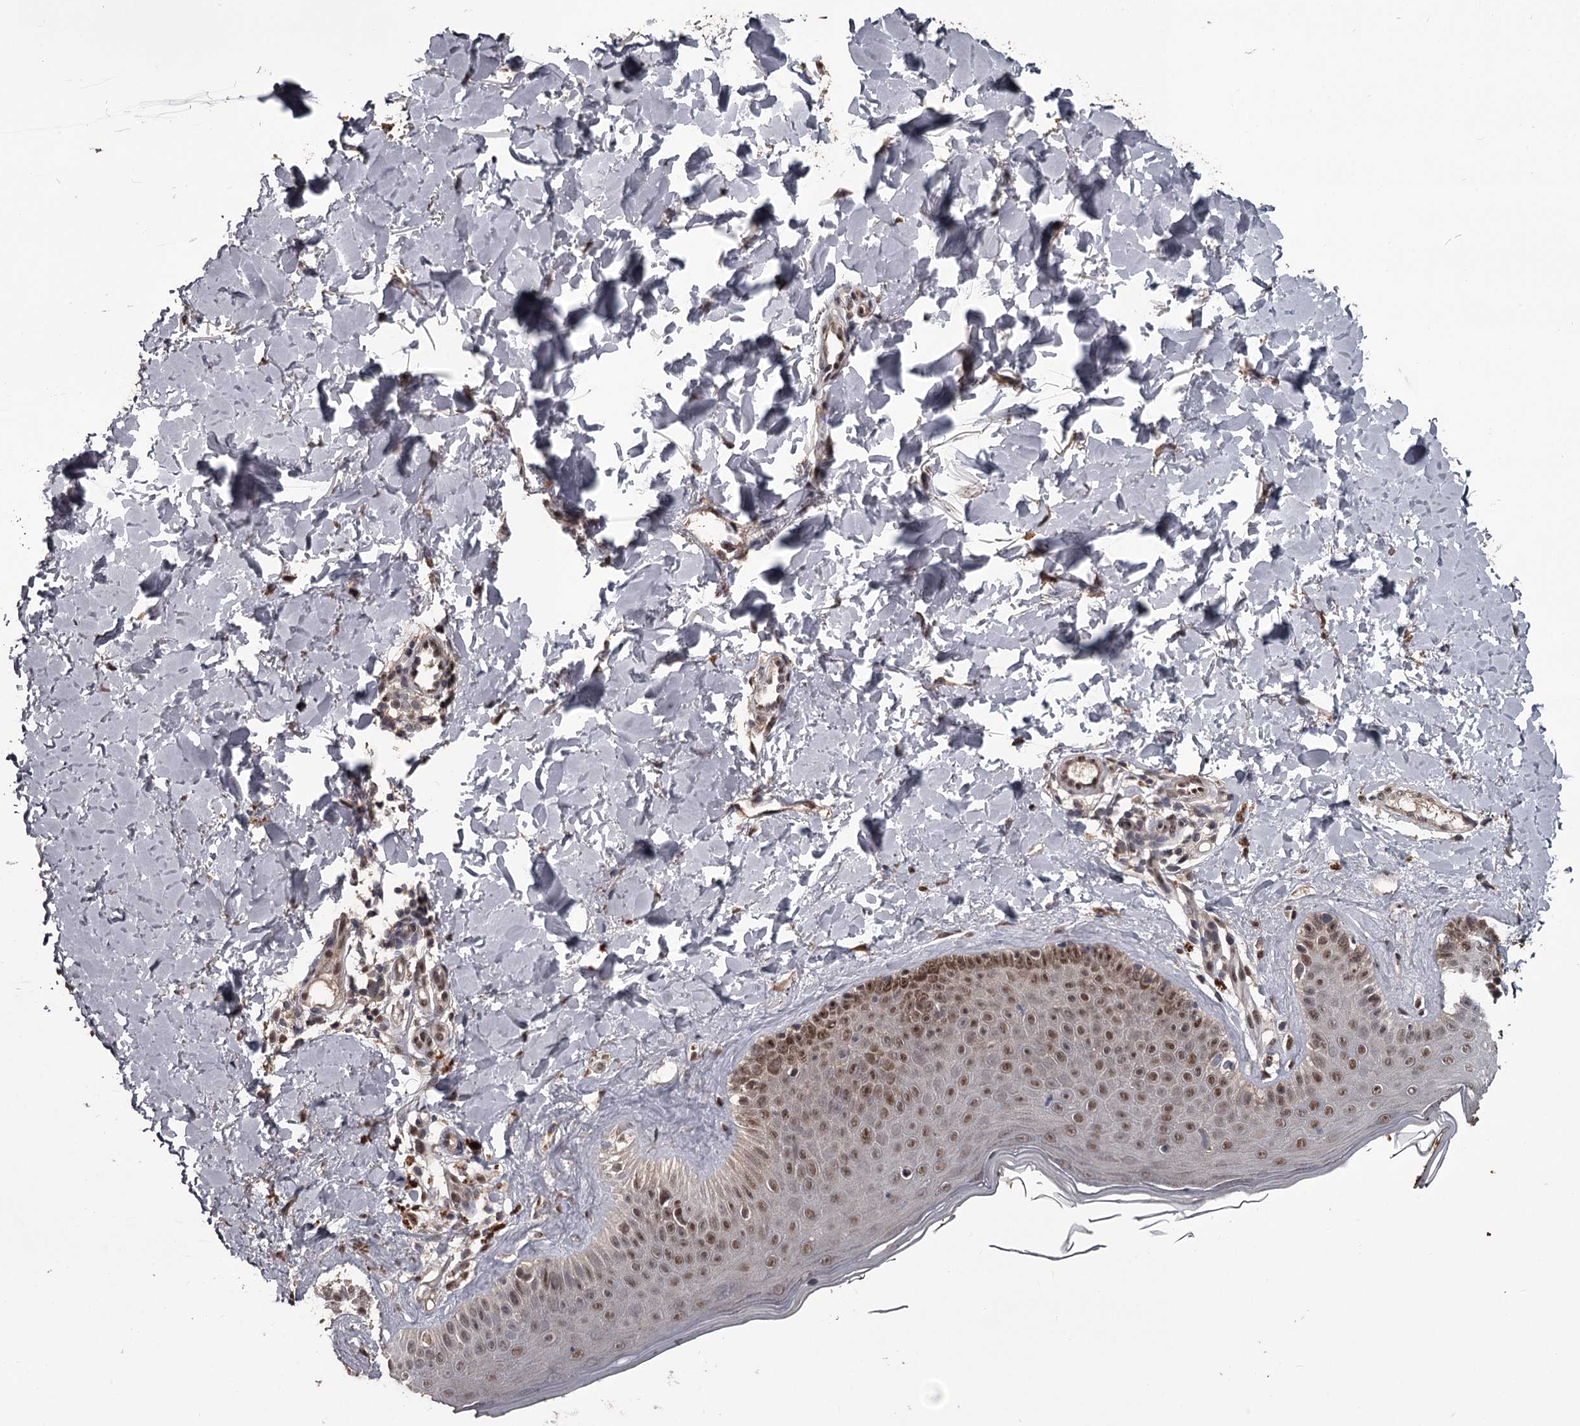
{"staining": {"intensity": "moderate", "quantity": ">75%", "location": "nuclear"}, "tissue": "skin", "cell_type": "Fibroblasts", "image_type": "normal", "snomed": [{"axis": "morphology", "description": "Normal tissue, NOS"}, {"axis": "topography", "description": "Skin"}], "caption": "Immunohistochemical staining of benign skin reveals medium levels of moderate nuclear expression in approximately >75% of fibroblasts. The staining was performed using DAB, with brown indicating positive protein expression. Nuclei are stained blue with hematoxylin.", "gene": "PRPF40B", "patient": {"sex": "male", "age": 52}}